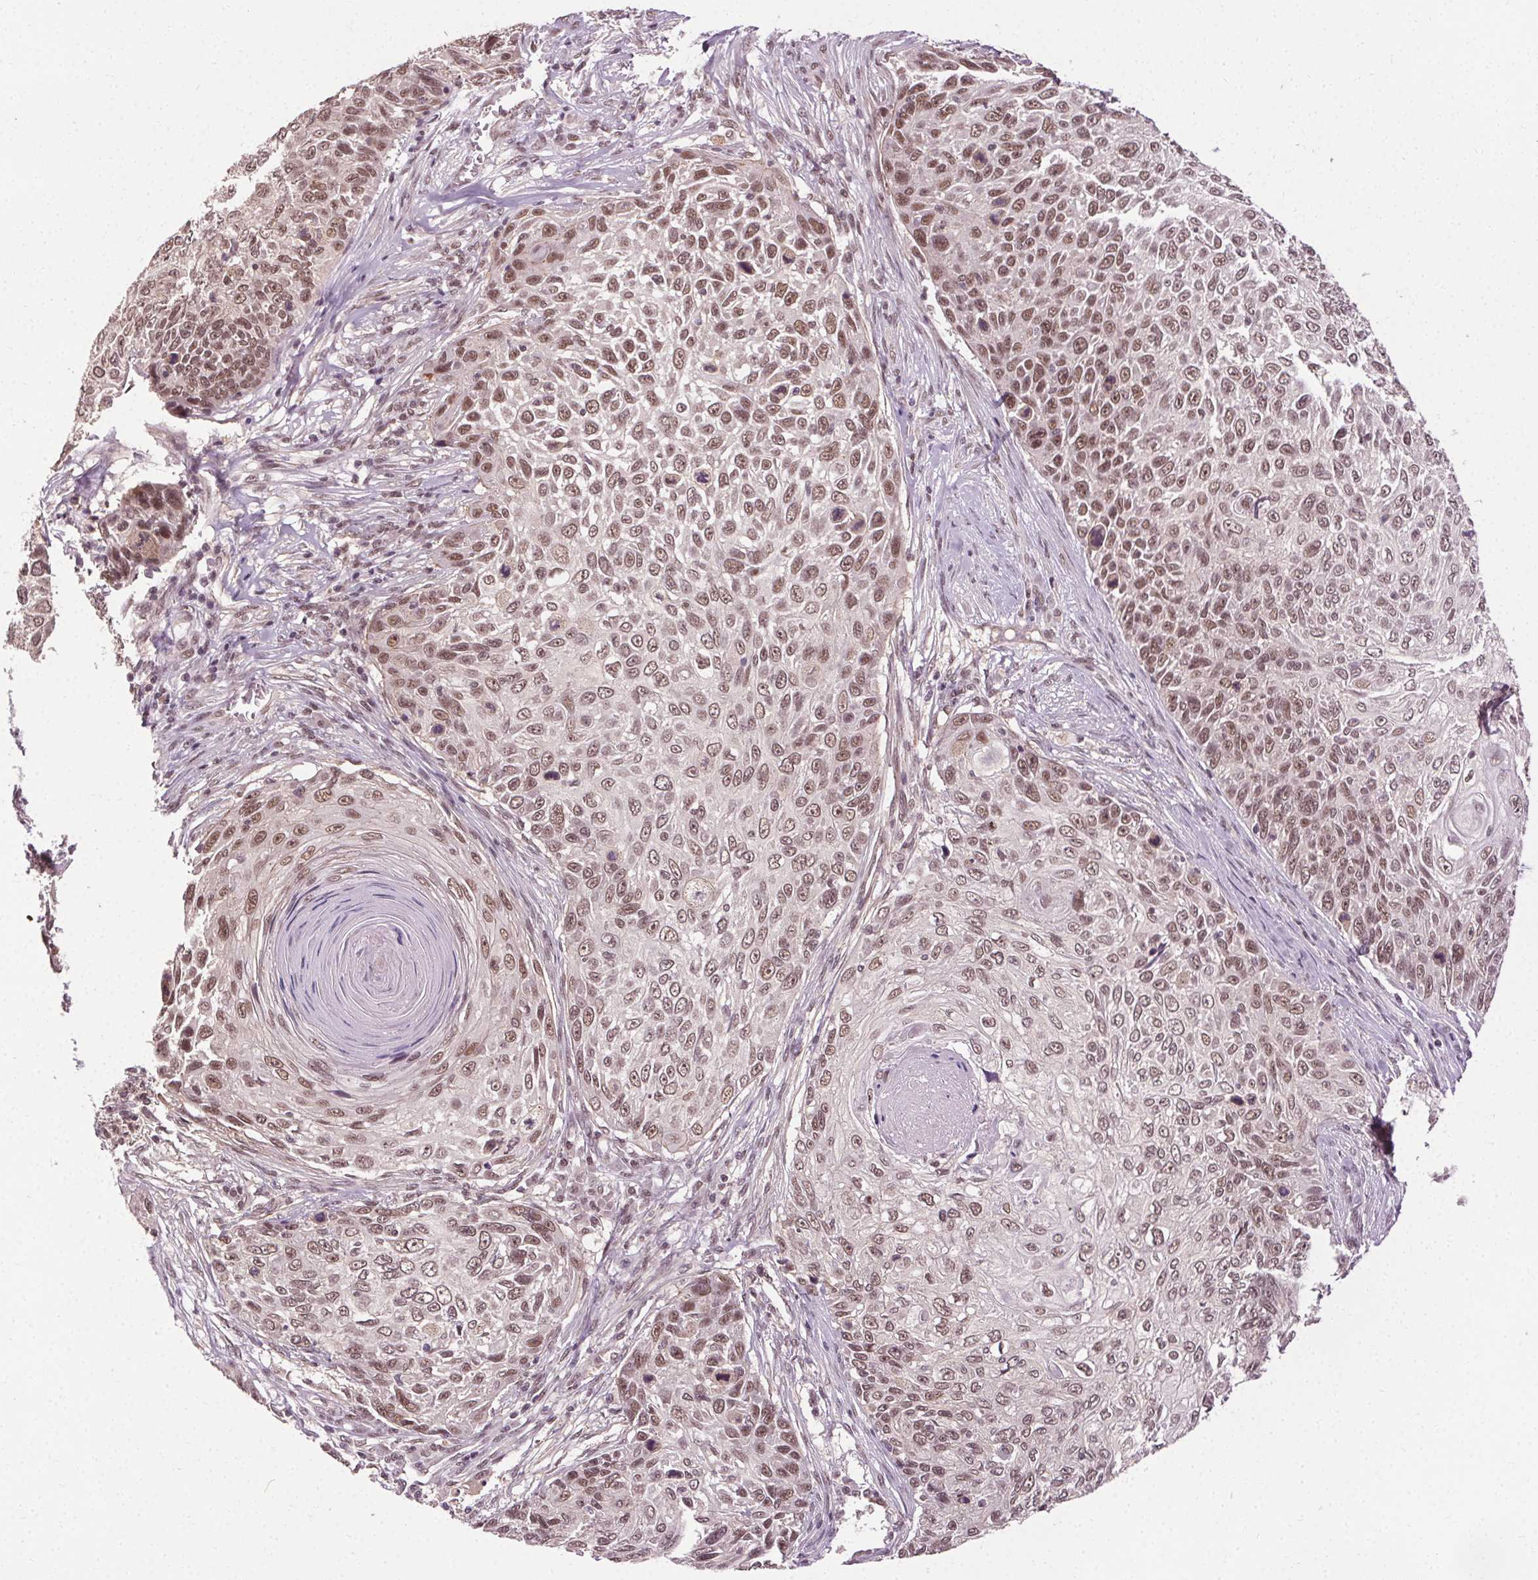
{"staining": {"intensity": "moderate", "quantity": ">75%", "location": "nuclear"}, "tissue": "skin cancer", "cell_type": "Tumor cells", "image_type": "cancer", "snomed": [{"axis": "morphology", "description": "Squamous cell carcinoma, NOS"}, {"axis": "topography", "description": "Skin"}], "caption": "The micrograph demonstrates a brown stain indicating the presence of a protein in the nuclear of tumor cells in squamous cell carcinoma (skin).", "gene": "MED6", "patient": {"sex": "male", "age": 92}}